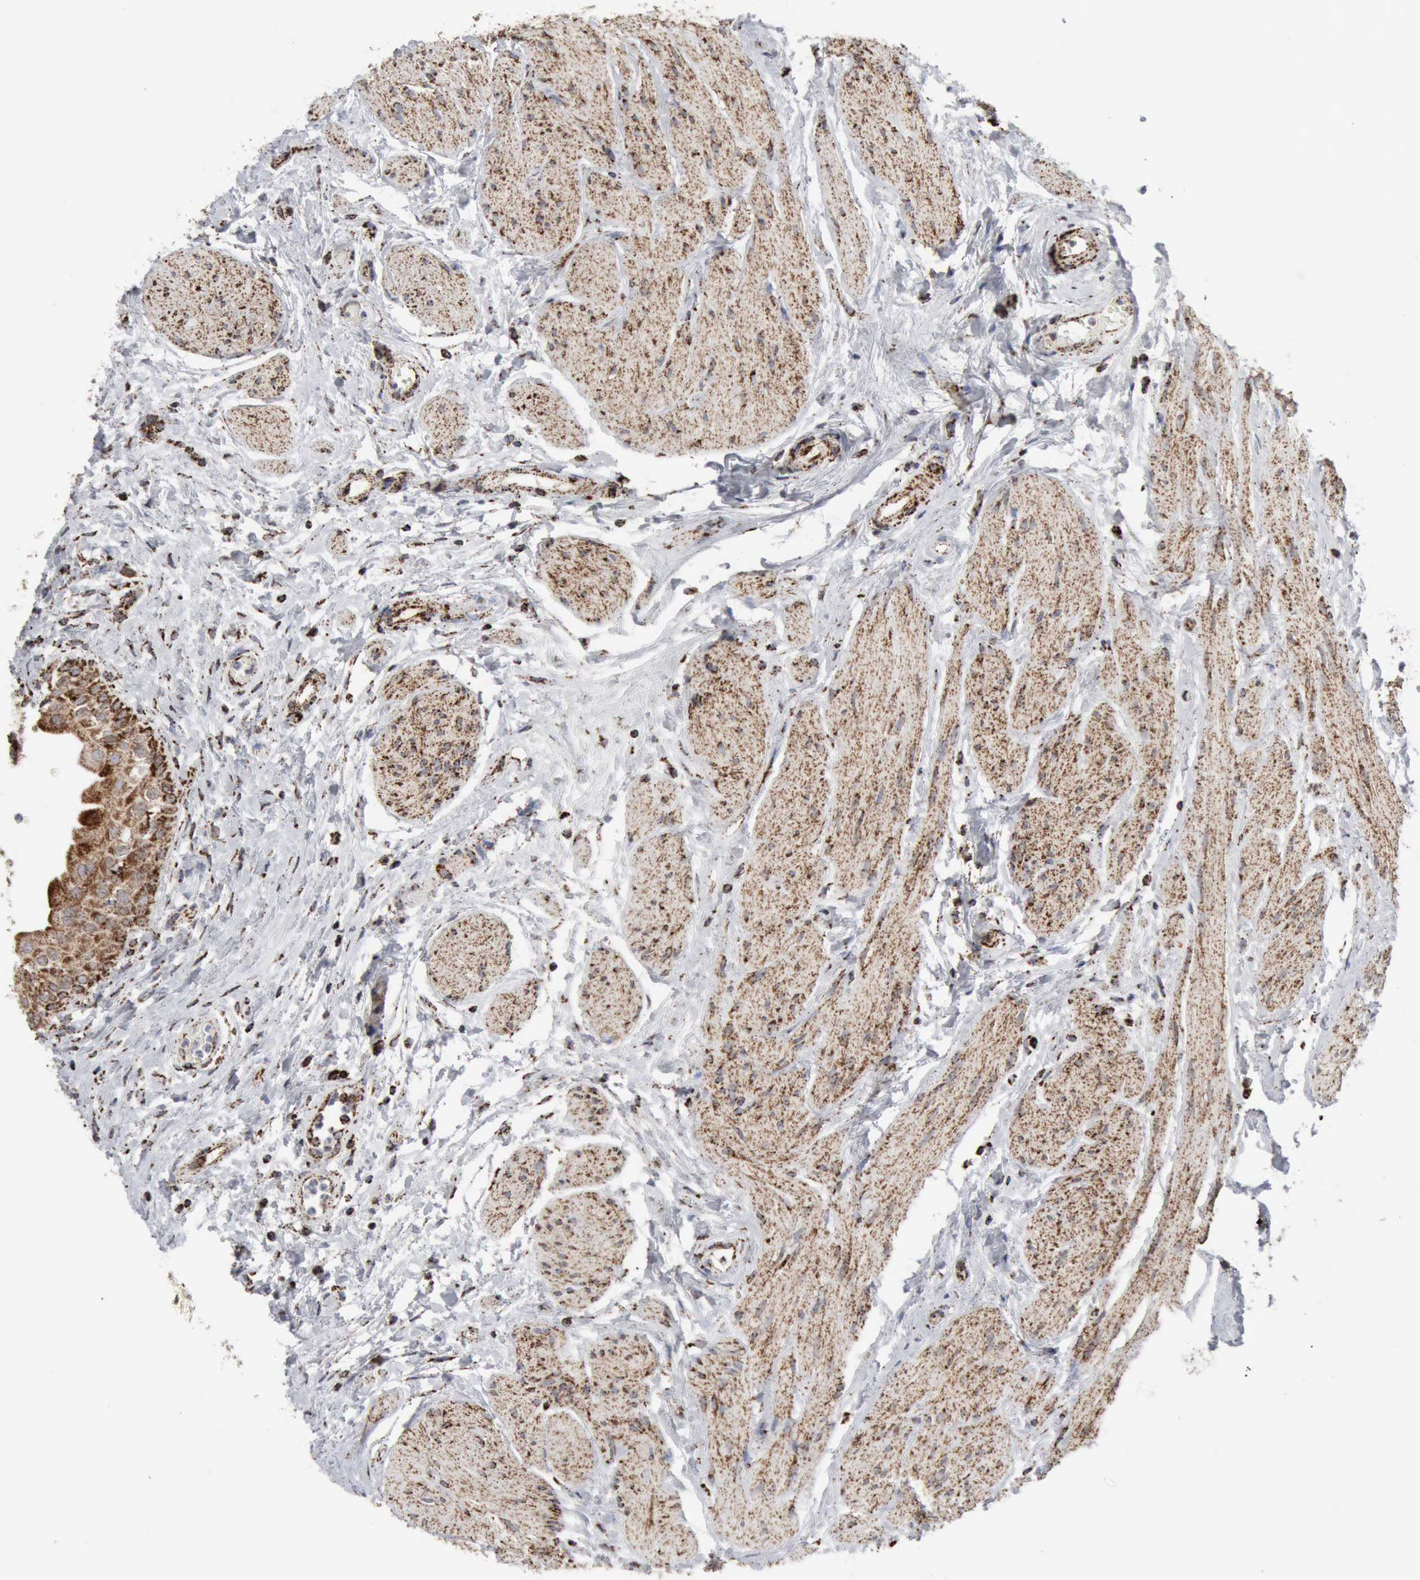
{"staining": {"intensity": "strong", "quantity": ">75%", "location": "cytoplasmic/membranous"}, "tissue": "urinary bladder", "cell_type": "Urothelial cells", "image_type": "normal", "snomed": [{"axis": "morphology", "description": "Normal tissue, NOS"}, {"axis": "topography", "description": "Urinary bladder"}], "caption": "Brown immunohistochemical staining in benign human urinary bladder exhibits strong cytoplasmic/membranous positivity in approximately >75% of urothelial cells. Nuclei are stained in blue.", "gene": "ACO2", "patient": {"sex": "female", "age": 55}}